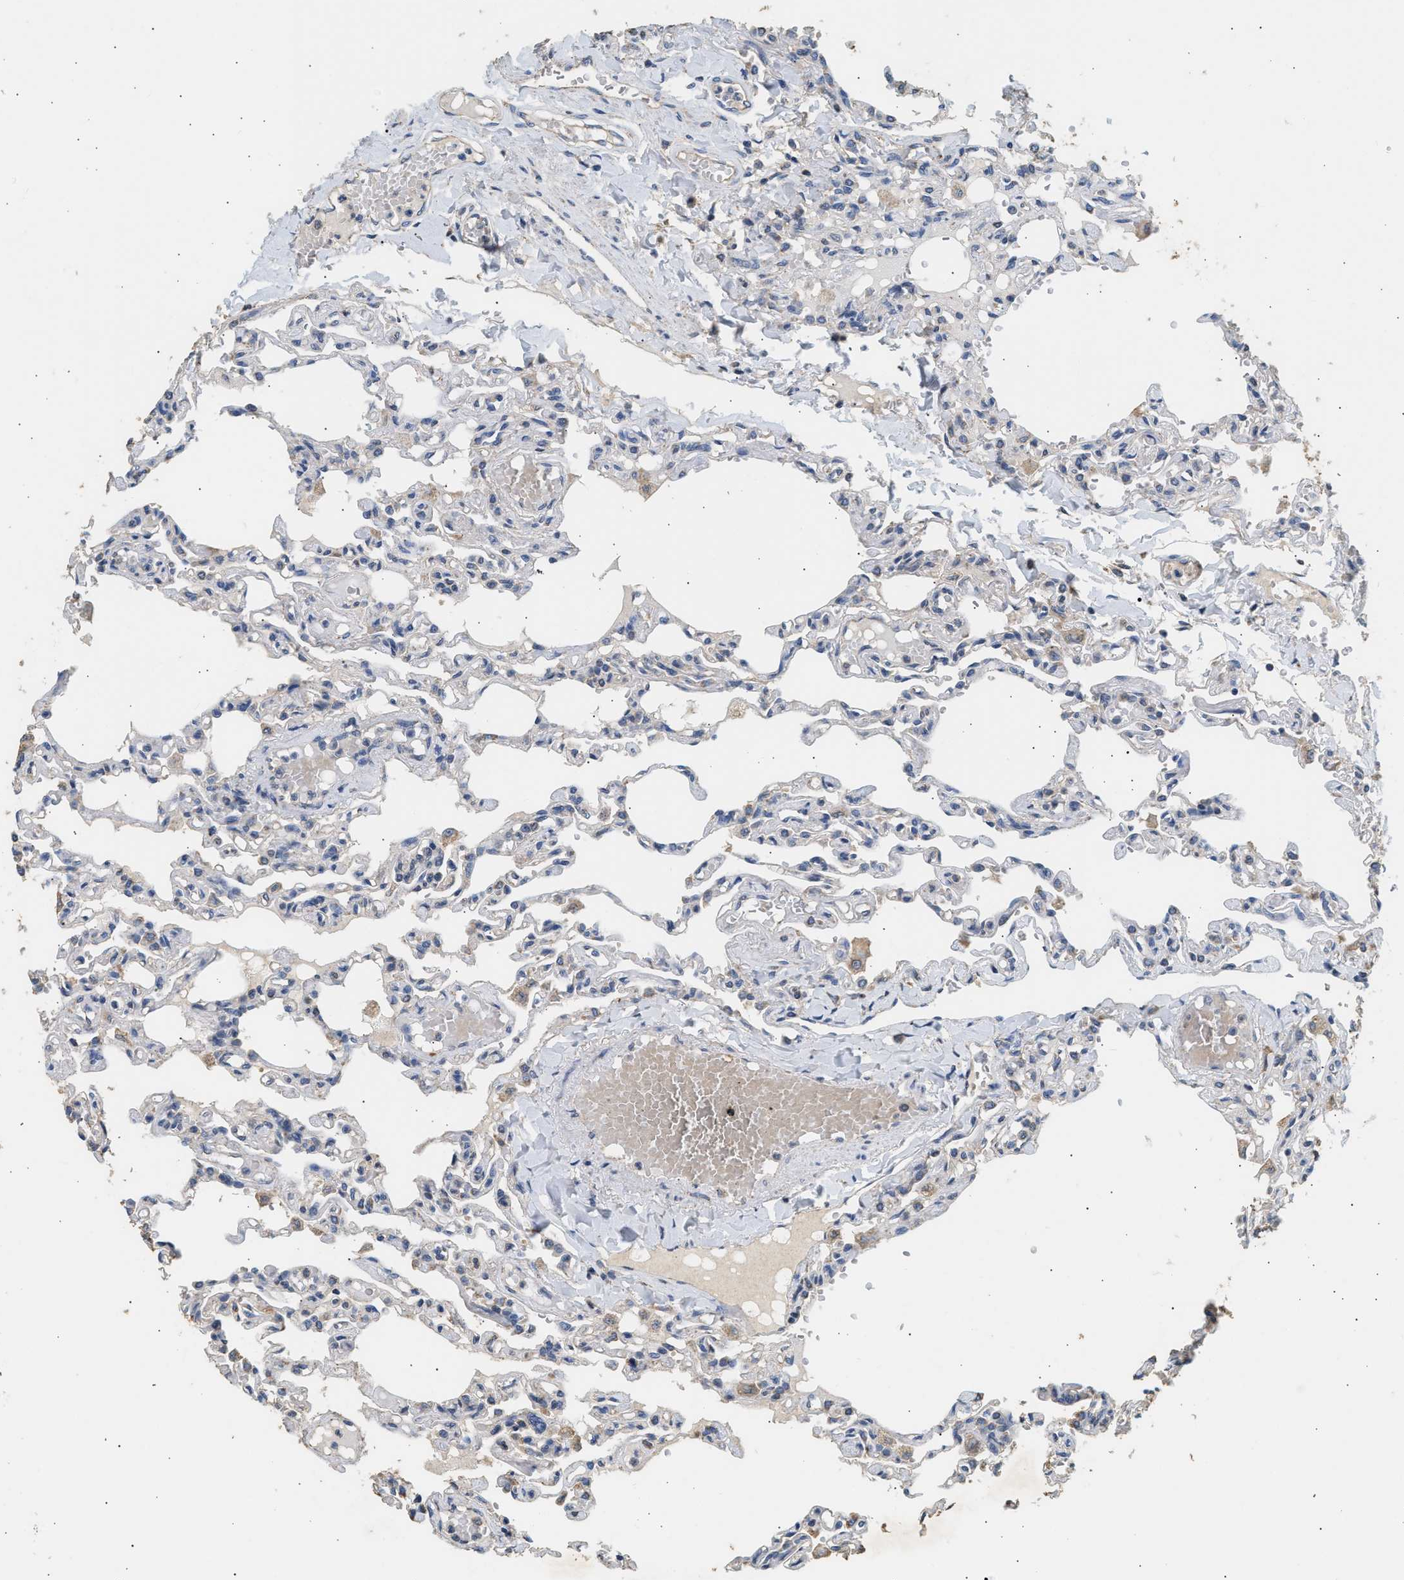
{"staining": {"intensity": "weak", "quantity": "<25%", "location": "cytoplasmic/membranous"}, "tissue": "lung", "cell_type": "Alveolar cells", "image_type": "normal", "snomed": [{"axis": "morphology", "description": "Normal tissue, NOS"}, {"axis": "topography", "description": "Lung"}], "caption": "DAB (3,3'-diaminobenzidine) immunohistochemical staining of unremarkable lung reveals no significant expression in alveolar cells.", "gene": "WDR31", "patient": {"sex": "male", "age": 21}}